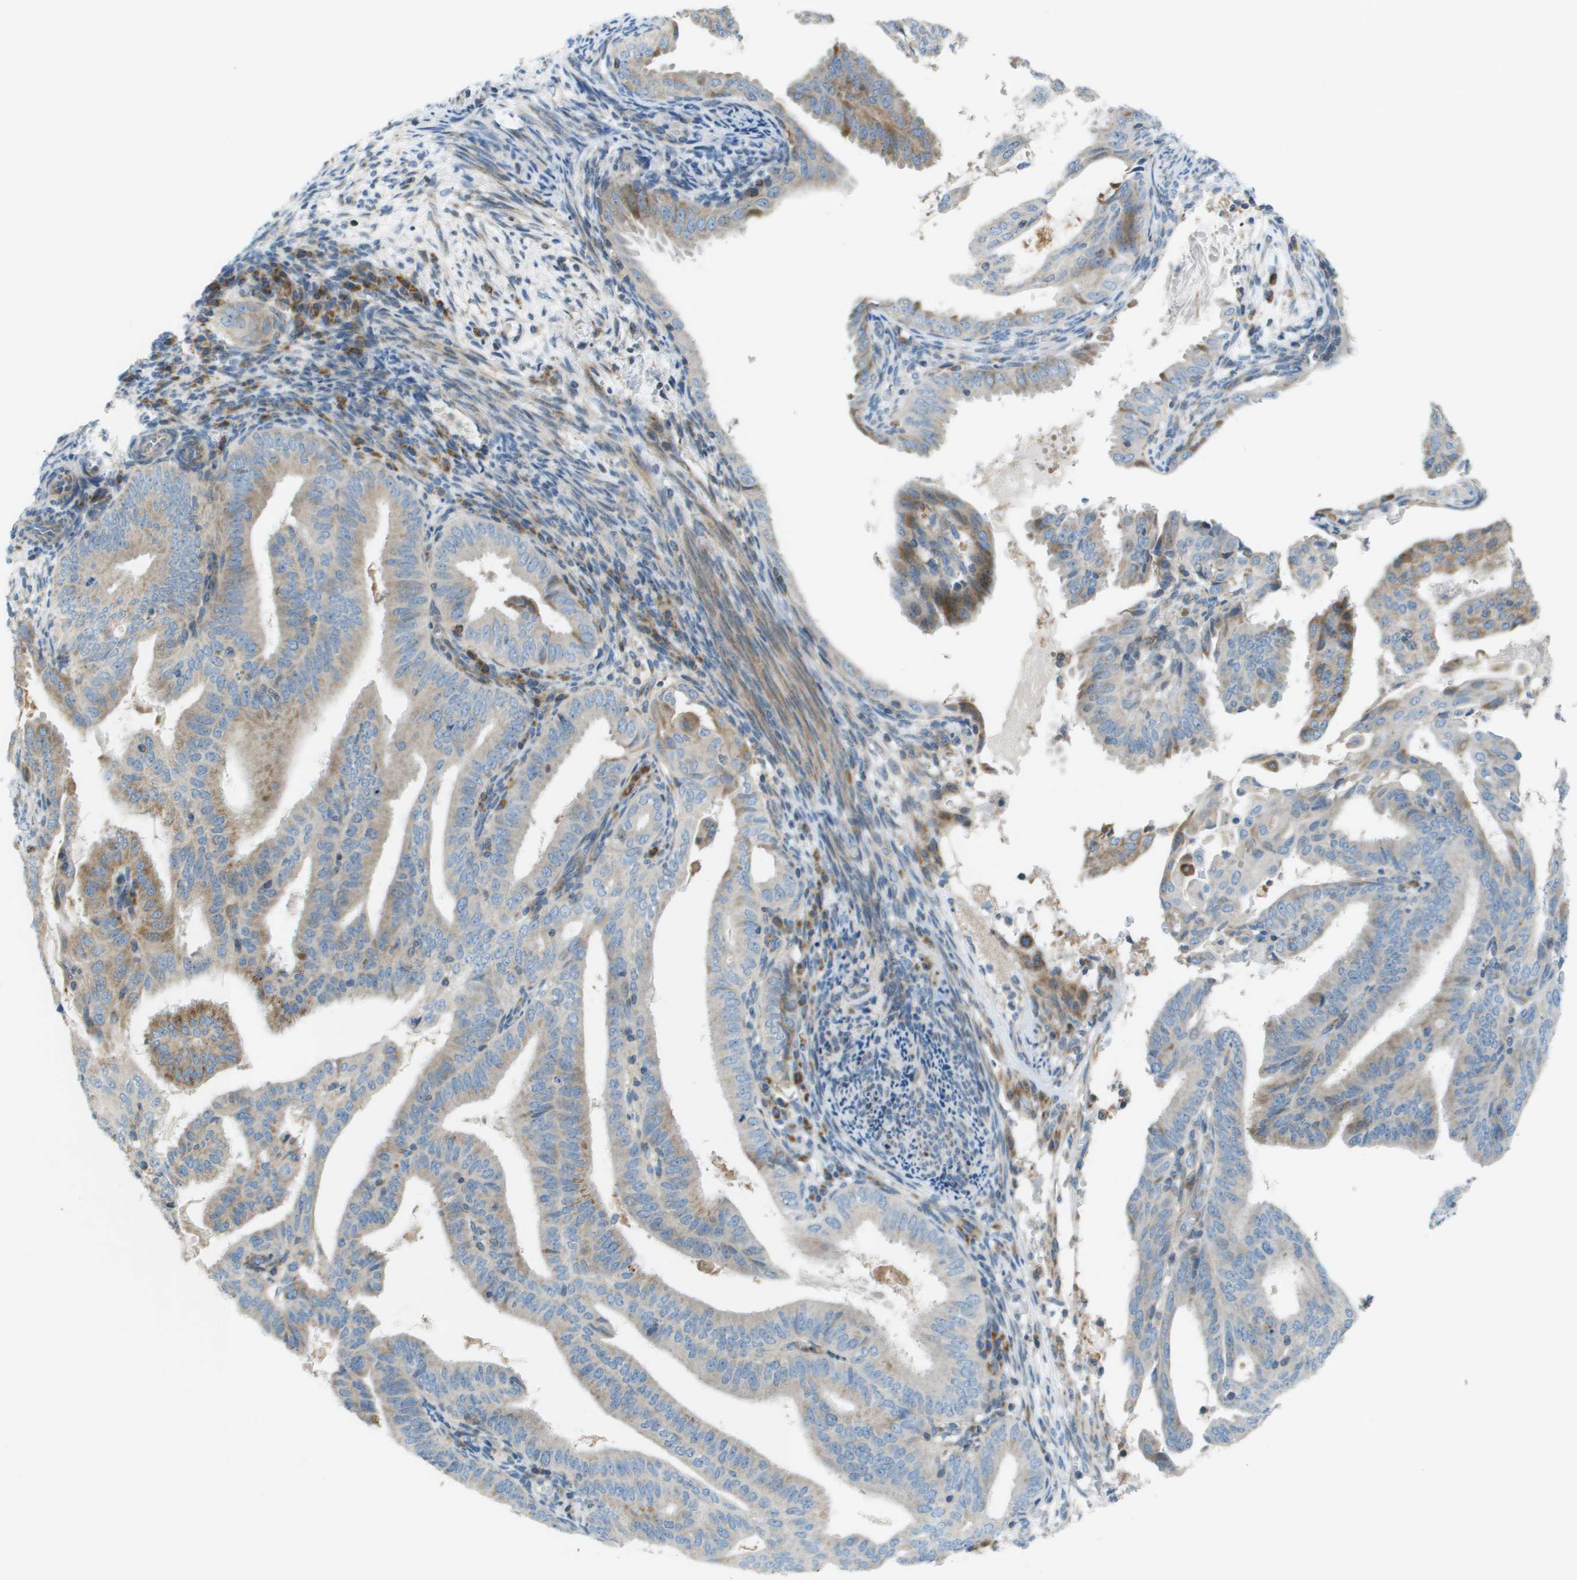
{"staining": {"intensity": "weak", "quantity": ">75%", "location": "cytoplasmic/membranous"}, "tissue": "endometrial cancer", "cell_type": "Tumor cells", "image_type": "cancer", "snomed": [{"axis": "morphology", "description": "Adenocarcinoma, NOS"}, {"axis": "topography", "description": "Endometrium"}], "caption": "Protein staining reveals weak cytoplasmic/membranous expression in about >75% of tumor cells in adenocarcinoma (endometrial).", "gene": "GALNT6", "patient": {"sex": "female", "age": 58}}